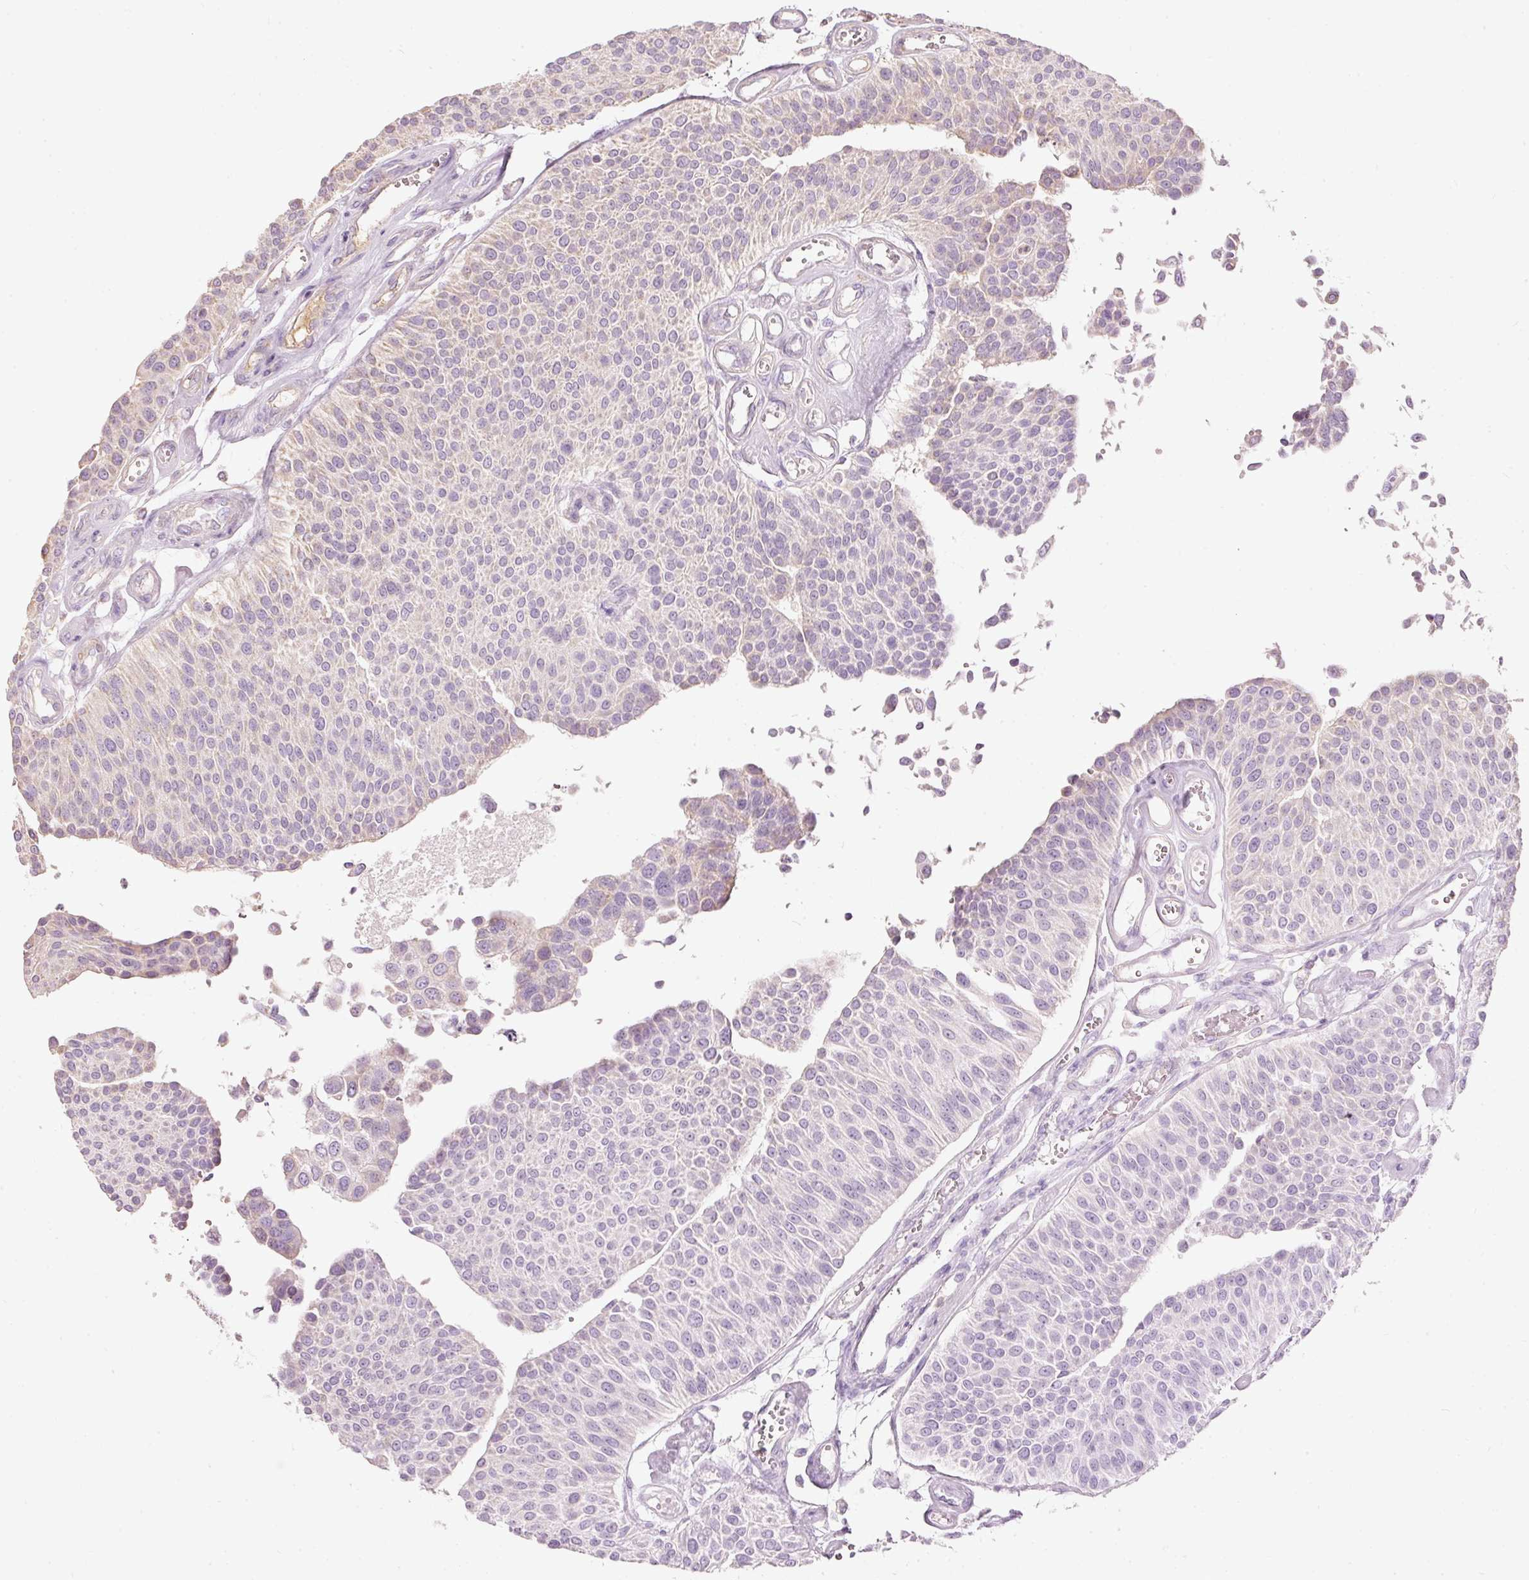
{"staining": {"intensity": "negative", "quantity": "none", "location": "none"}, "tissue": "urothelial cancer", "cell_type": "Tumor cells", "image_type": "cancer", "snomed": [{"axis": "morphology", "description": "Urothelial carcinoma, NOS"}, {"axis": "topography", "description": "Urinary bladder"}], "caption": "Tumor cells are negative for brown protein staining in urothelial cancer.", "gene": "PSENEN", "patient": {"sex": "male", "age": 55}}